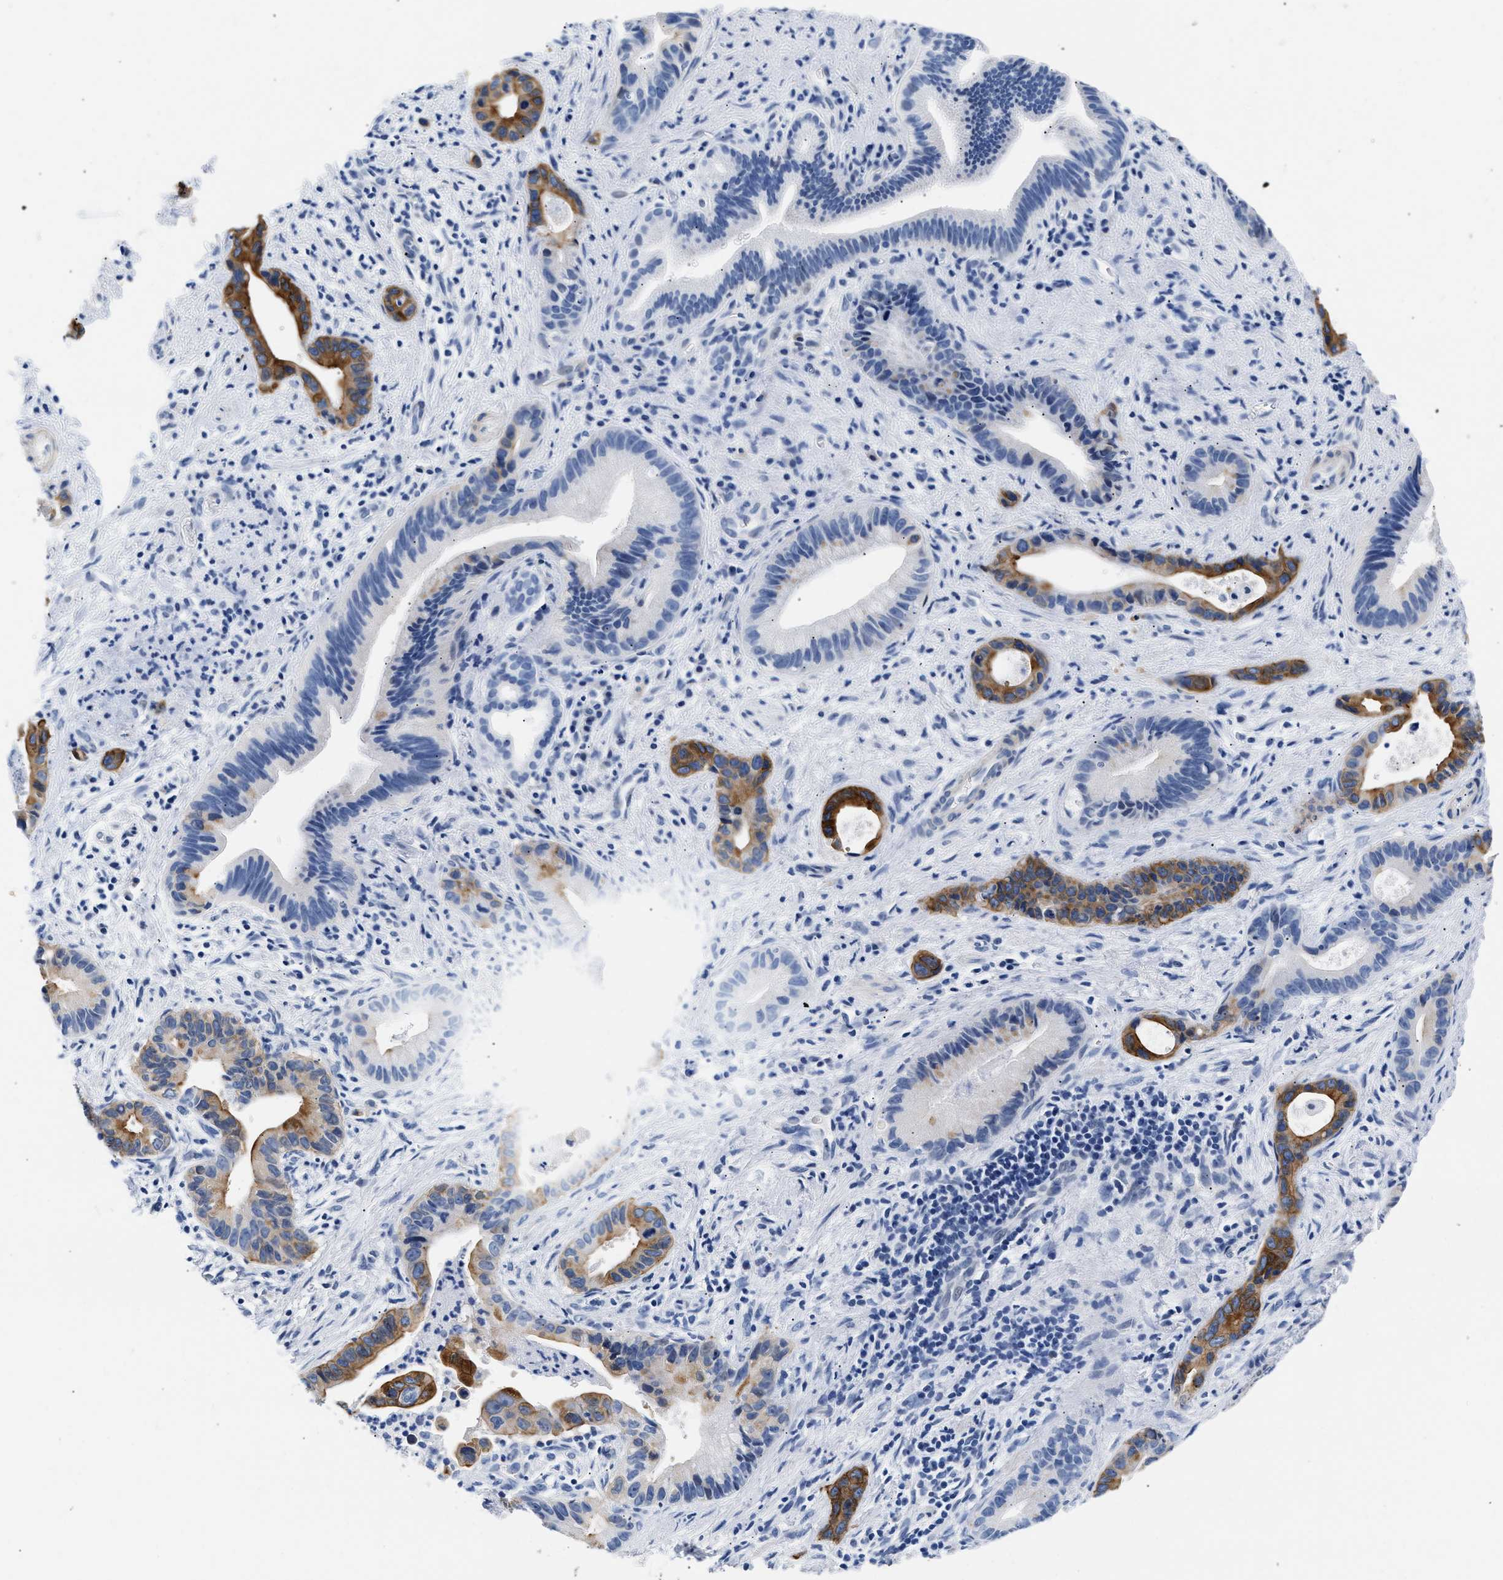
{"staining": {"intensity": "moderate", "quantity": "25%-75%", "location": "cytoplasmic/membranous"}, "tissue": "liver cancer", "cell_type": "Tumor cells", "image_type": "cancer", "snomed": [{"axis": "morphology", "description": "Cholangiocarcinoma"}, {"axis": "topography", "description": "Liver"}], "caption": "About 25%-75% of tumor cells in human liver cholangiocarcinoma show moderate cytoplasmic/membranous protein positivity as visualized by brown immunohistochemical staining.", "gene": "TRIM29", "patient": {"sex": "female", "age": 55}}